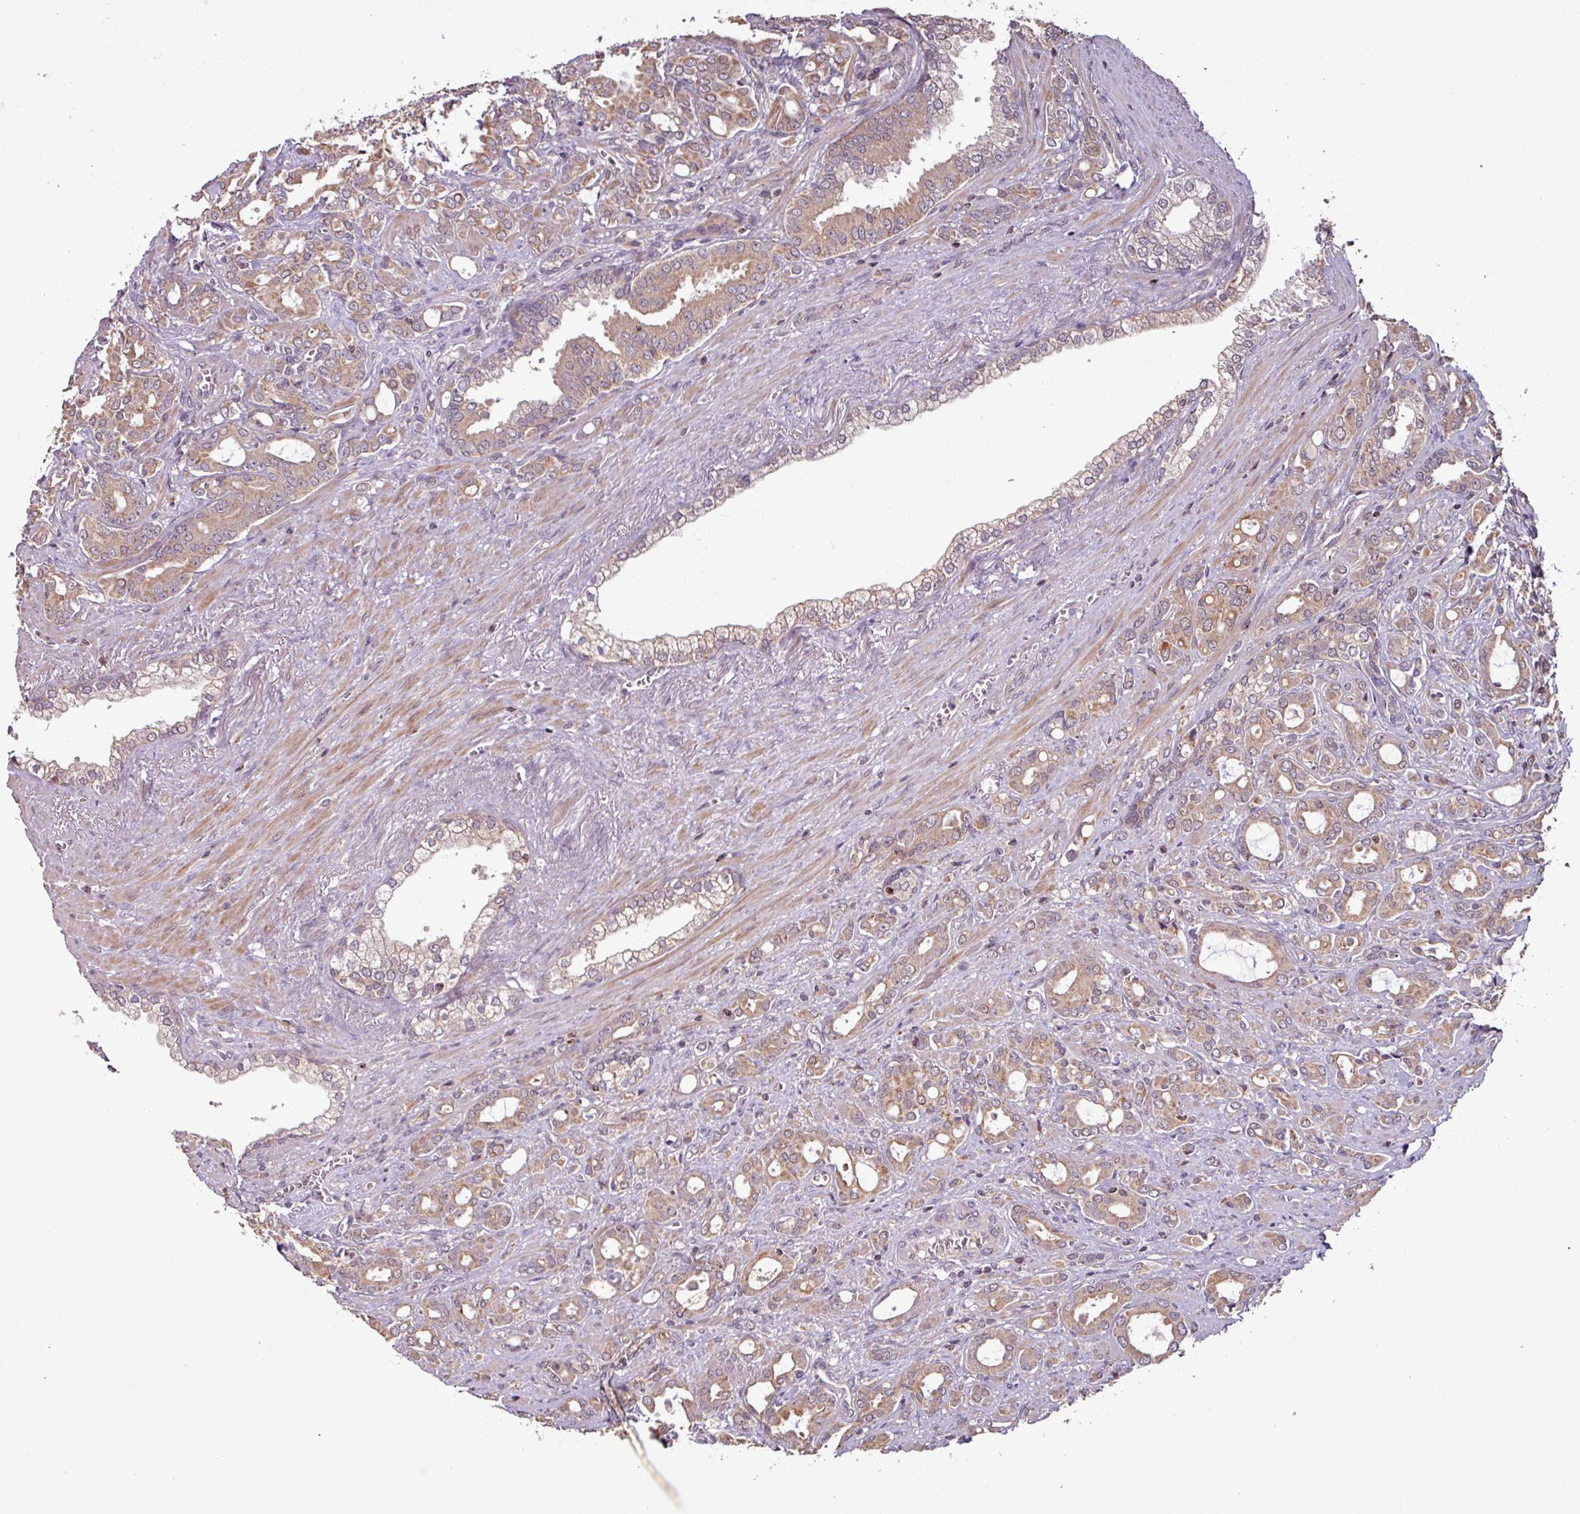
{"staining": {"intensity": "moderate", "quantity": ">75%", "location": "cytoplasmic/membranous,nuclear"}, "tissue": "prostate cancer", "cell_type": "Tumor cells", "image_type": "cancer", "snomed": [{"axis": "morphology", "description": "Adenocarcinoma, High grade"}, {"axis": "topography", "description": "Prostate"}], "caption": "Immunohistochemistry staining of high-grade adenocarcinoma (prostate), which displays medium levels of moderate cytoplasmic/membranous and nuclear staining in about >75% of tumor cells indicating moderate cytoplasmic/membranous and nuclear protein expression. The staining was performed using DAB (brown) for protein detection and nuclei were counterstained in hematoxylin (blue).", "gene": "OR6B1", "patient": {"sex": "male", "age": 72}}